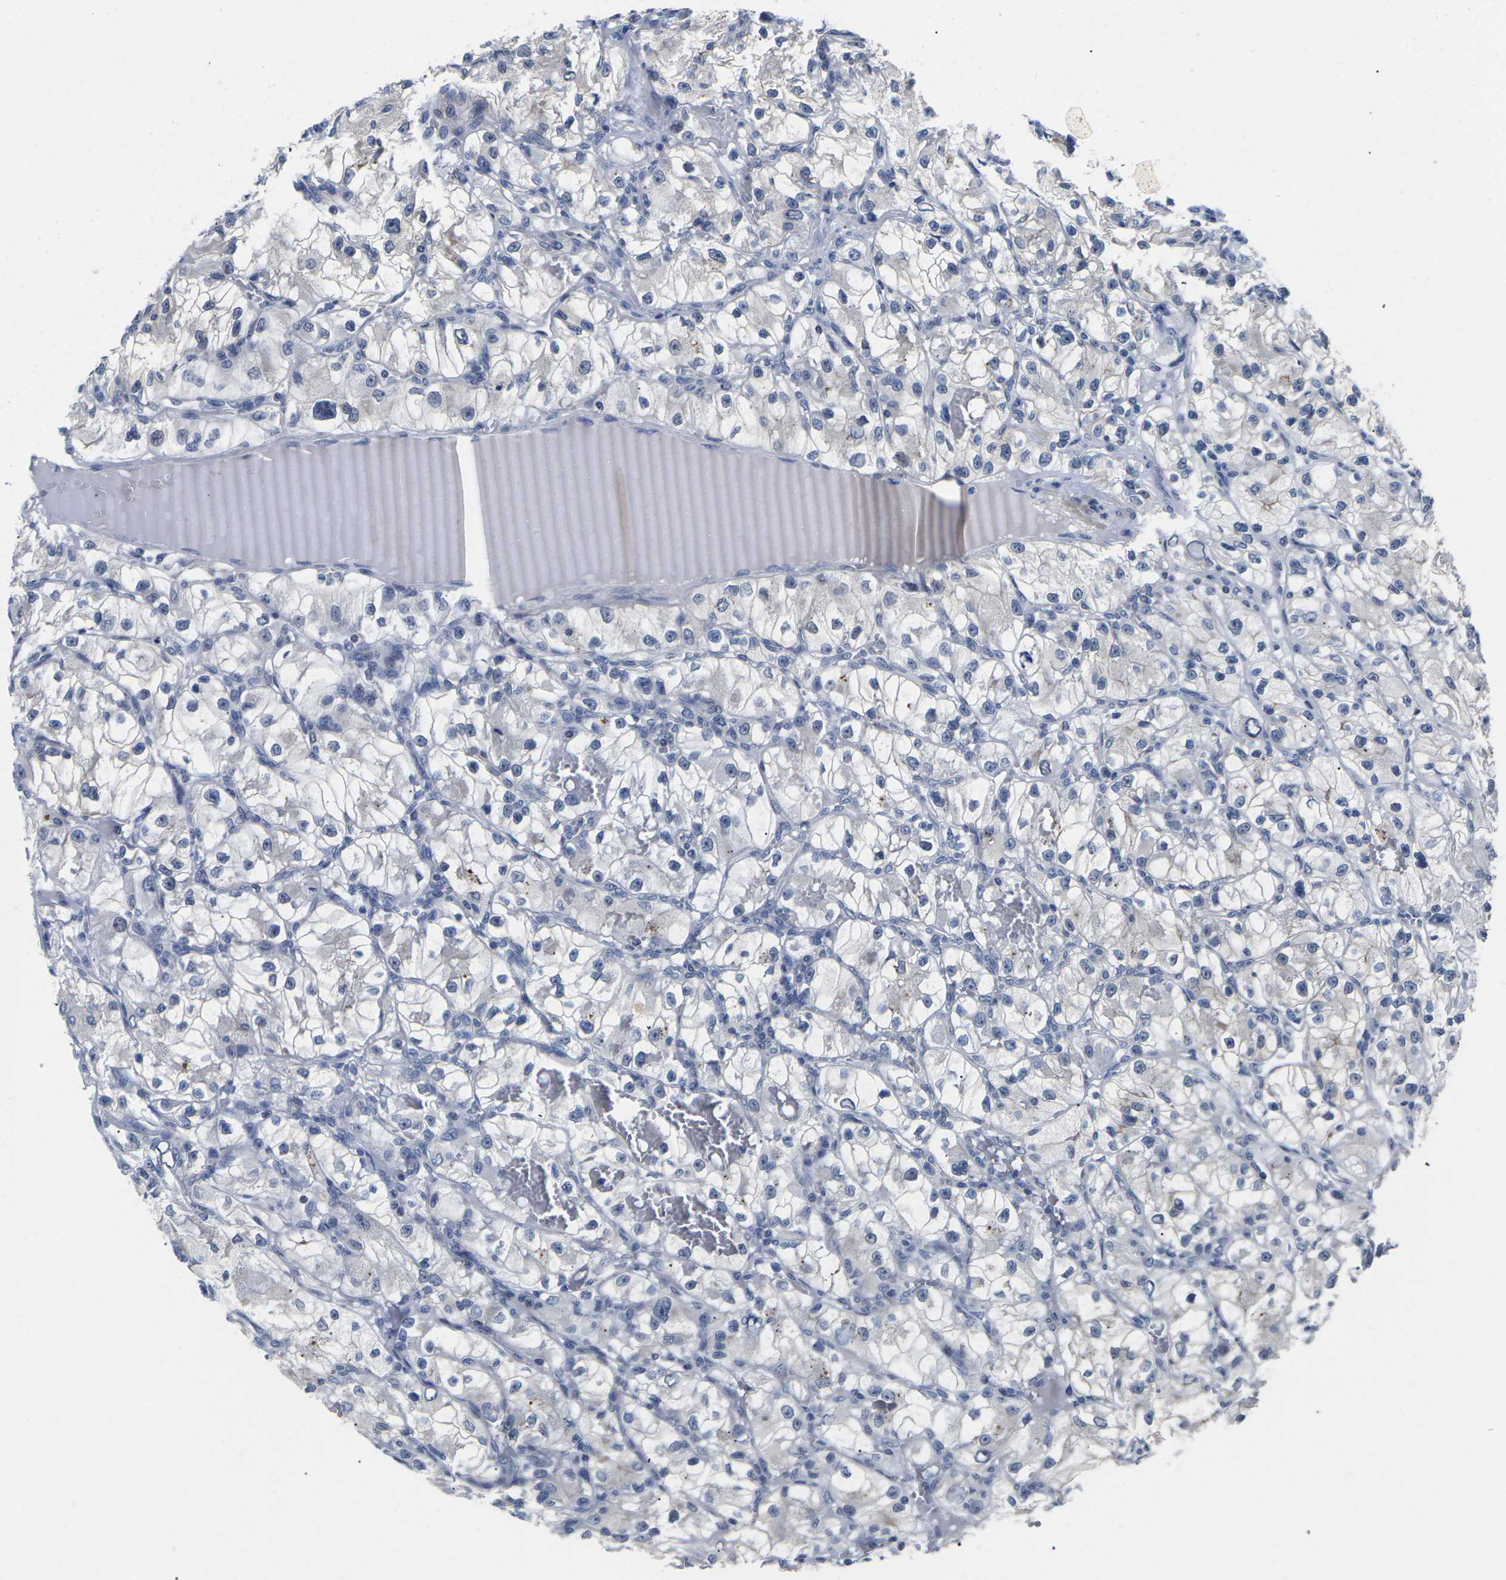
{"staining": {"intensity": "negative", "quantity": "none", "location": "none"}, "tissue": "renal cancer", "cell_type": "Tumor cells", "image_type": "cancer", "snomed": [{"axis": "morphology", "description": "Adenocarcinoma, NOS"}, {"axis": "topography", "description": "Kidney"}], "caption": "Tumor cells show no significant positivity in renal cancer (adenocarcinoma). Nuclei are stained in blue.", "gene": "ST6GAL2", "patient": {"sex": "female", "age": 57}}